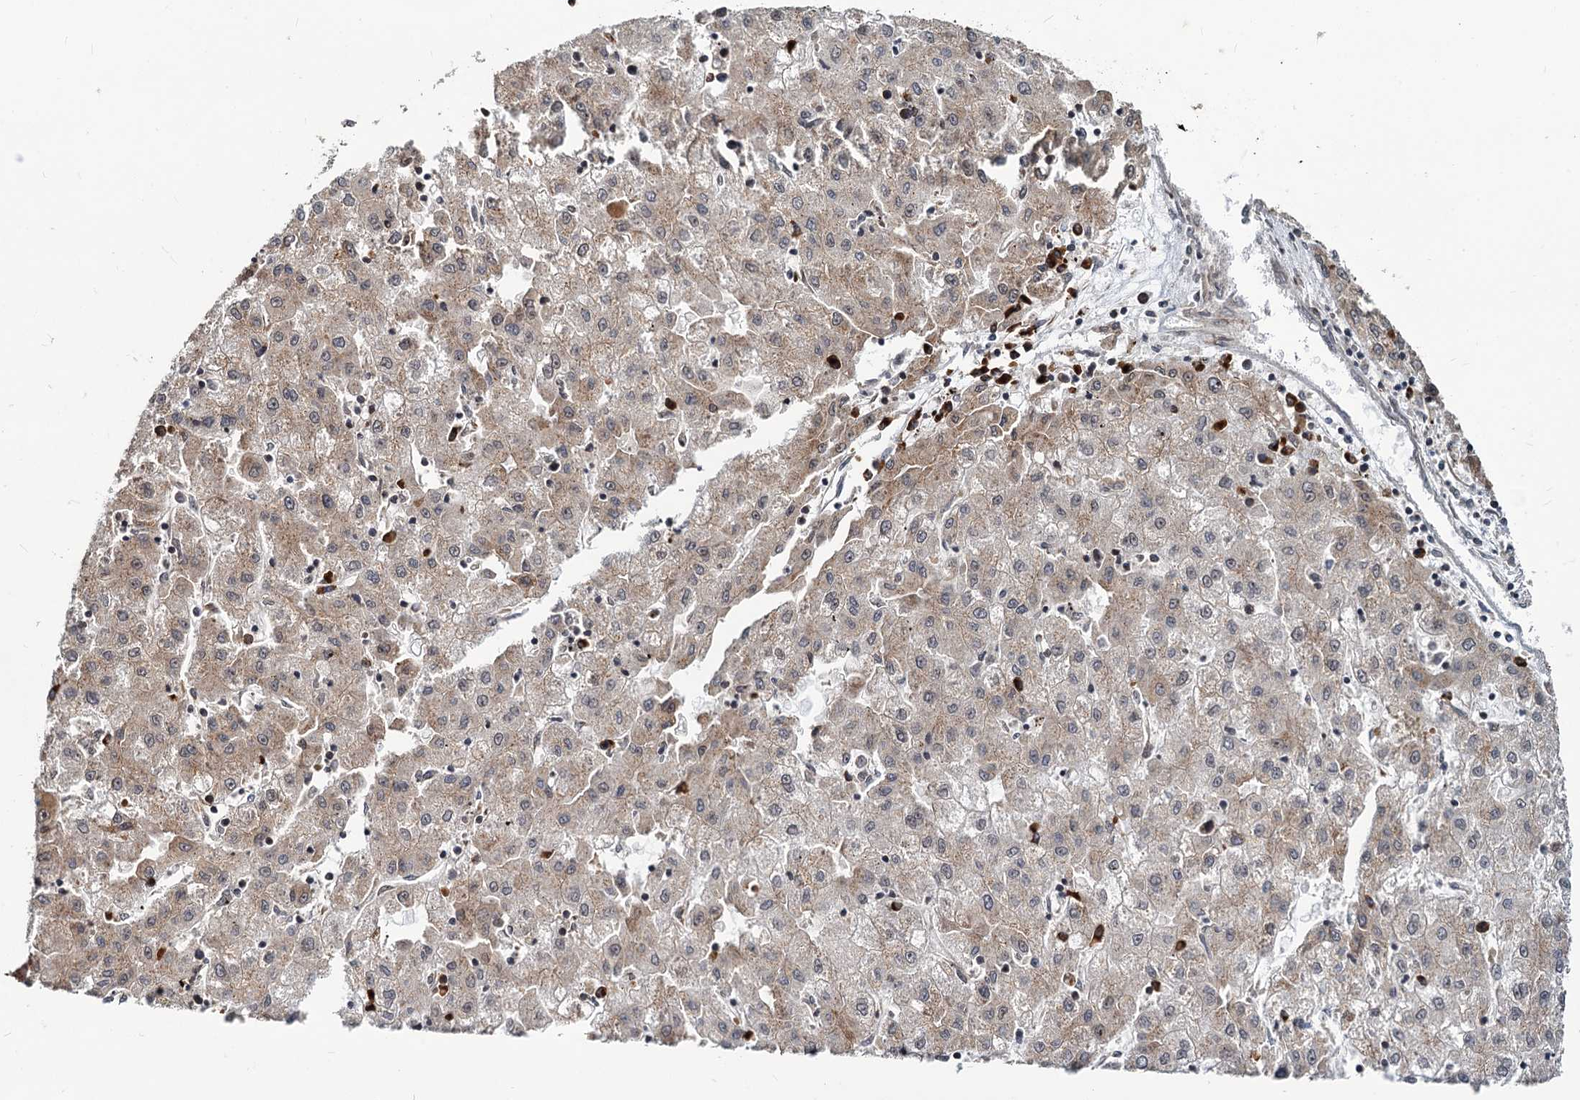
{"staining": {"intensity": "moderate", "quantity": "<25%", "location": "cytoplasmic/membranous"}, "tissue": "liver cancer", "cell_type": "Tumor cells", "image_type": "cancer", "snomed": [{"axis": "morphology", "description": "Carcinoma, Hepatocellular, NOS"}, {"axis": "topography", "description": "Liver"}], "caption": "IHC histopathology image of neoplastic tissue: human liver hepatocellular carcinoma stained using immunohistochemistry shows low levels of moderate protein expression localized specifically in the cytoplasmic/membranous of tumor cells, appearing as a cytoplasmic/membranous brown color.", "gene": "SAAL1", "patient": {"sex": "male", "age": 72}}